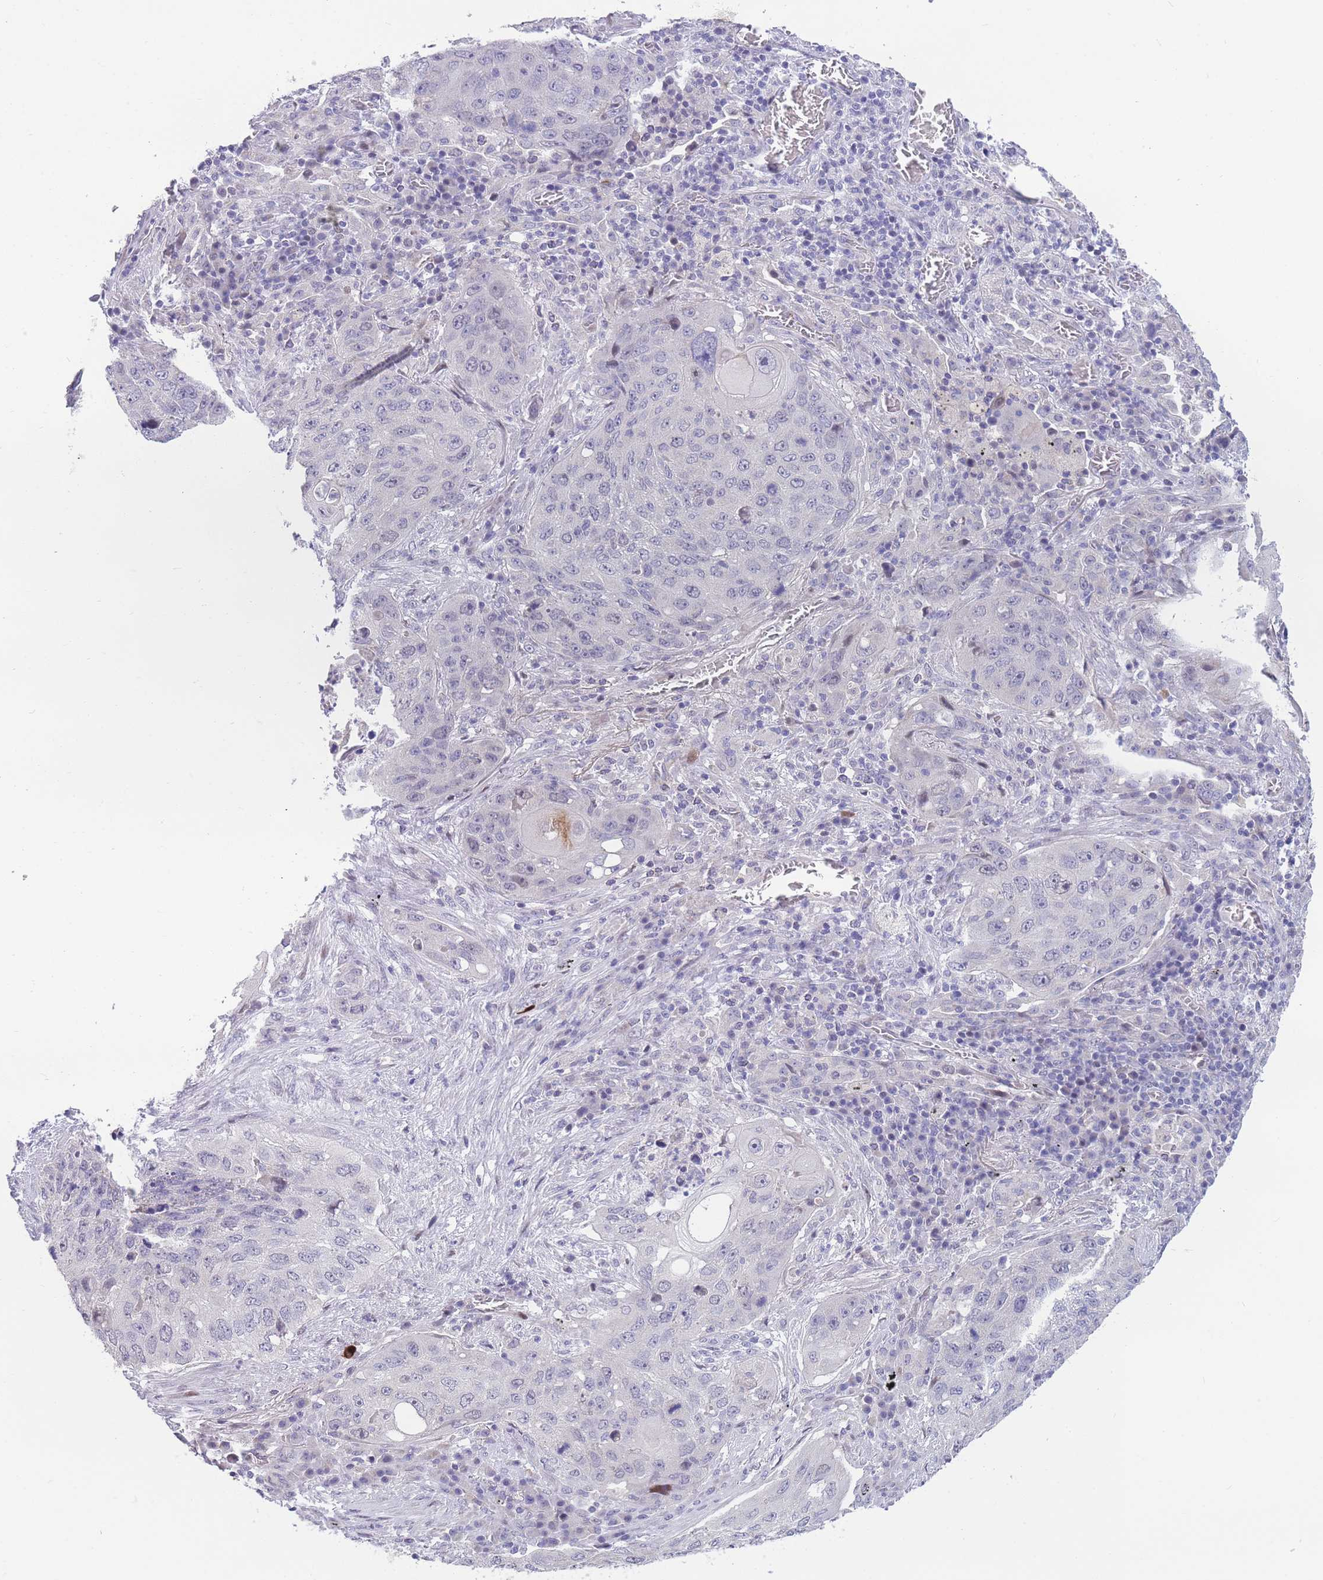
{"staining": {"intensity": "negative", "quantity": "none", "location": "none"}, "tissue": "lung cancer", "cell_type": "Tumor cells", "image_type": "cancer", "snomed": [{"axis": "morphology", "description": "Squamous cell carcinoma, NOS"}, {"axis": "topography", "description": "Lung"}], "caption": "Histopathology image shows no protein expression in tumor cells of lung squamous cell carcinoma tissue. (DAB immunohistochemistry visualized using brightfield microscopy, high magnification).", "gene": "SHCBP1", "patient": {"sex": "female", "age": 63}}